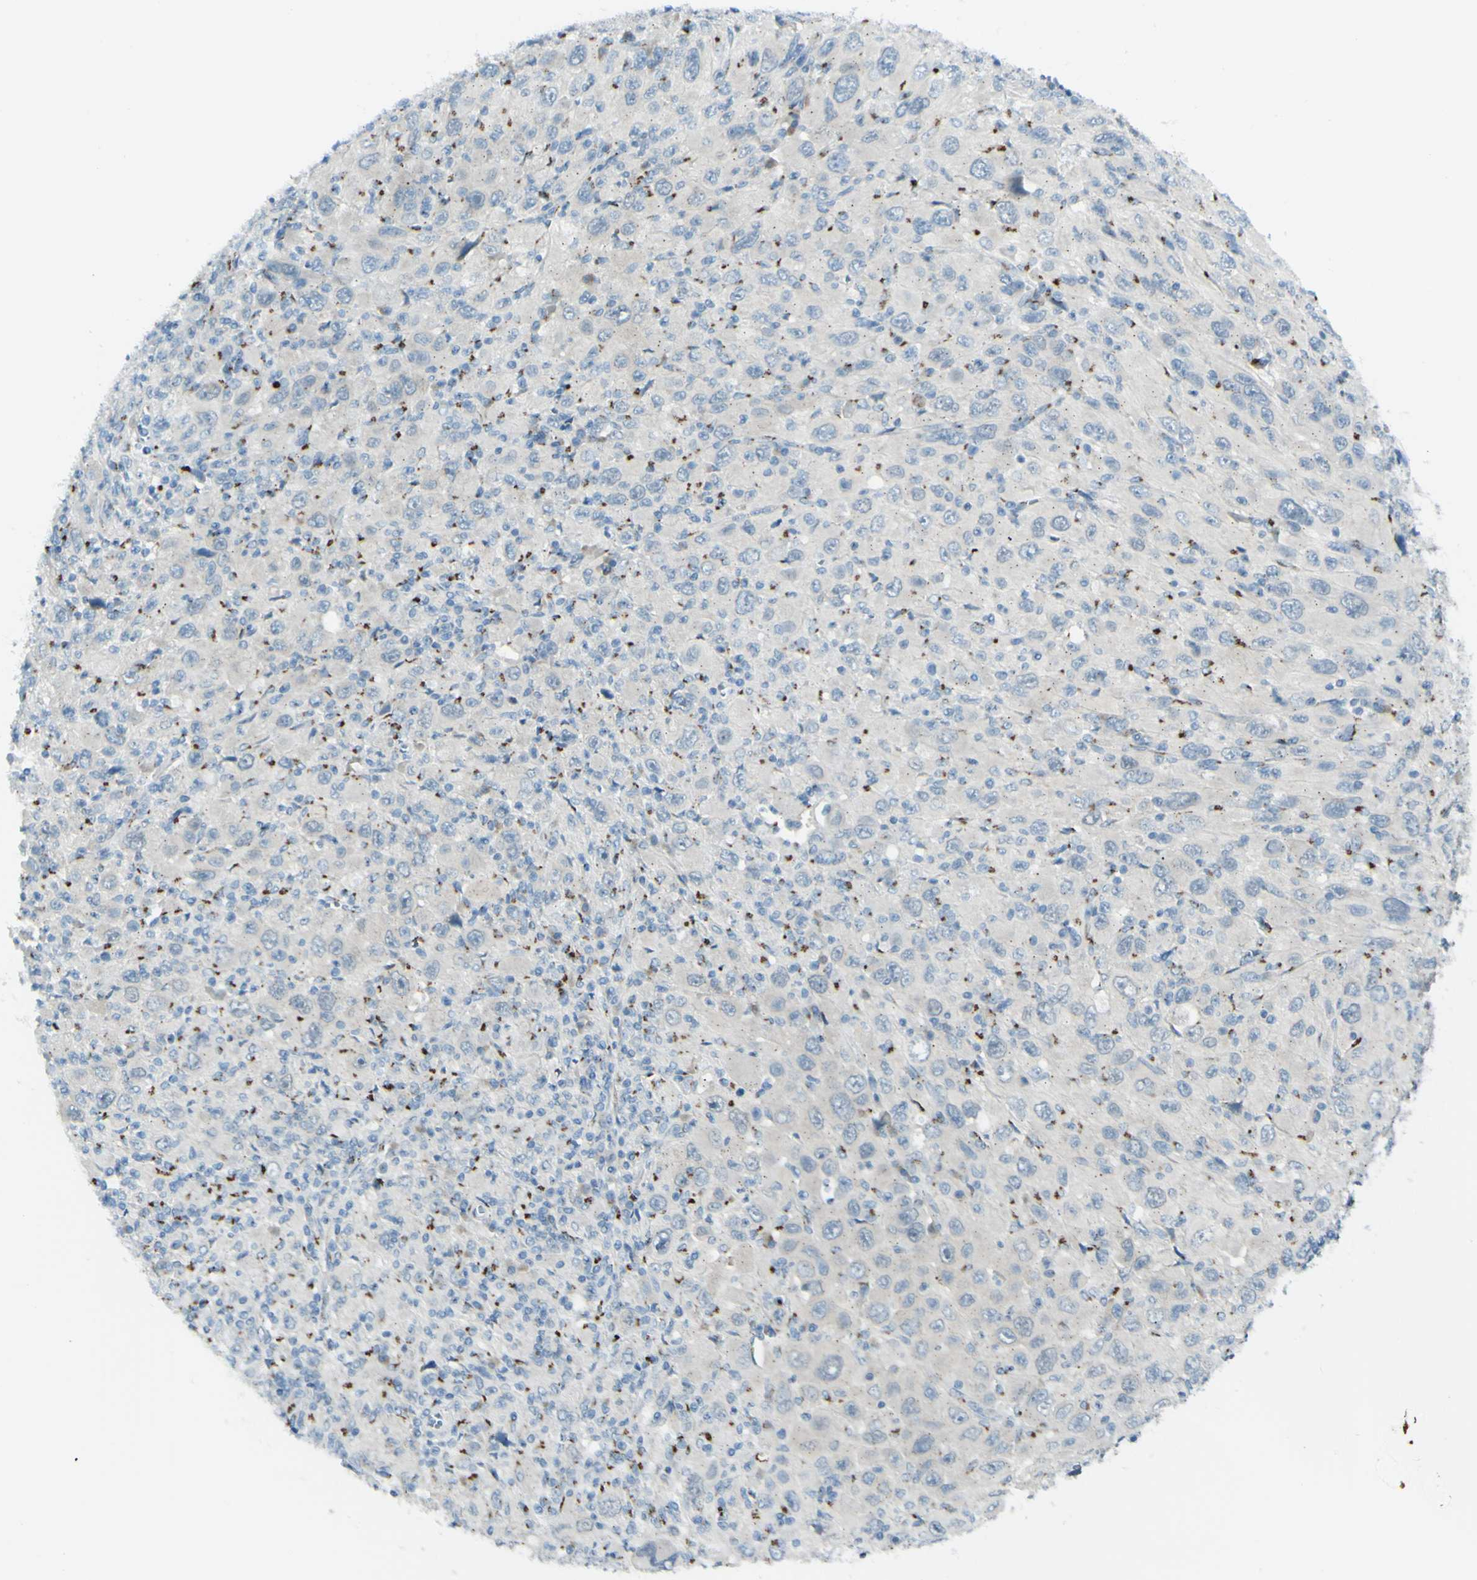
{"staining": {"intensity": "negative", "quantity": "none", "location": "none"}, "tissue": "melanoma", "cell_type": "Tumor cells", "image_type": "cancer", "snomed": [{"axis": "morphology", "description": "Malignant melanoma, Metastatic site"}, {"axis": "topography", "description": "Skin"}], "caption": "Malignant melanoma (metastatic site) was stained to show a protein in brown. There is no significant expression in tumor cells.", "gene": "B4GALT1", "patient": {"sex": "female", "age": 56}}